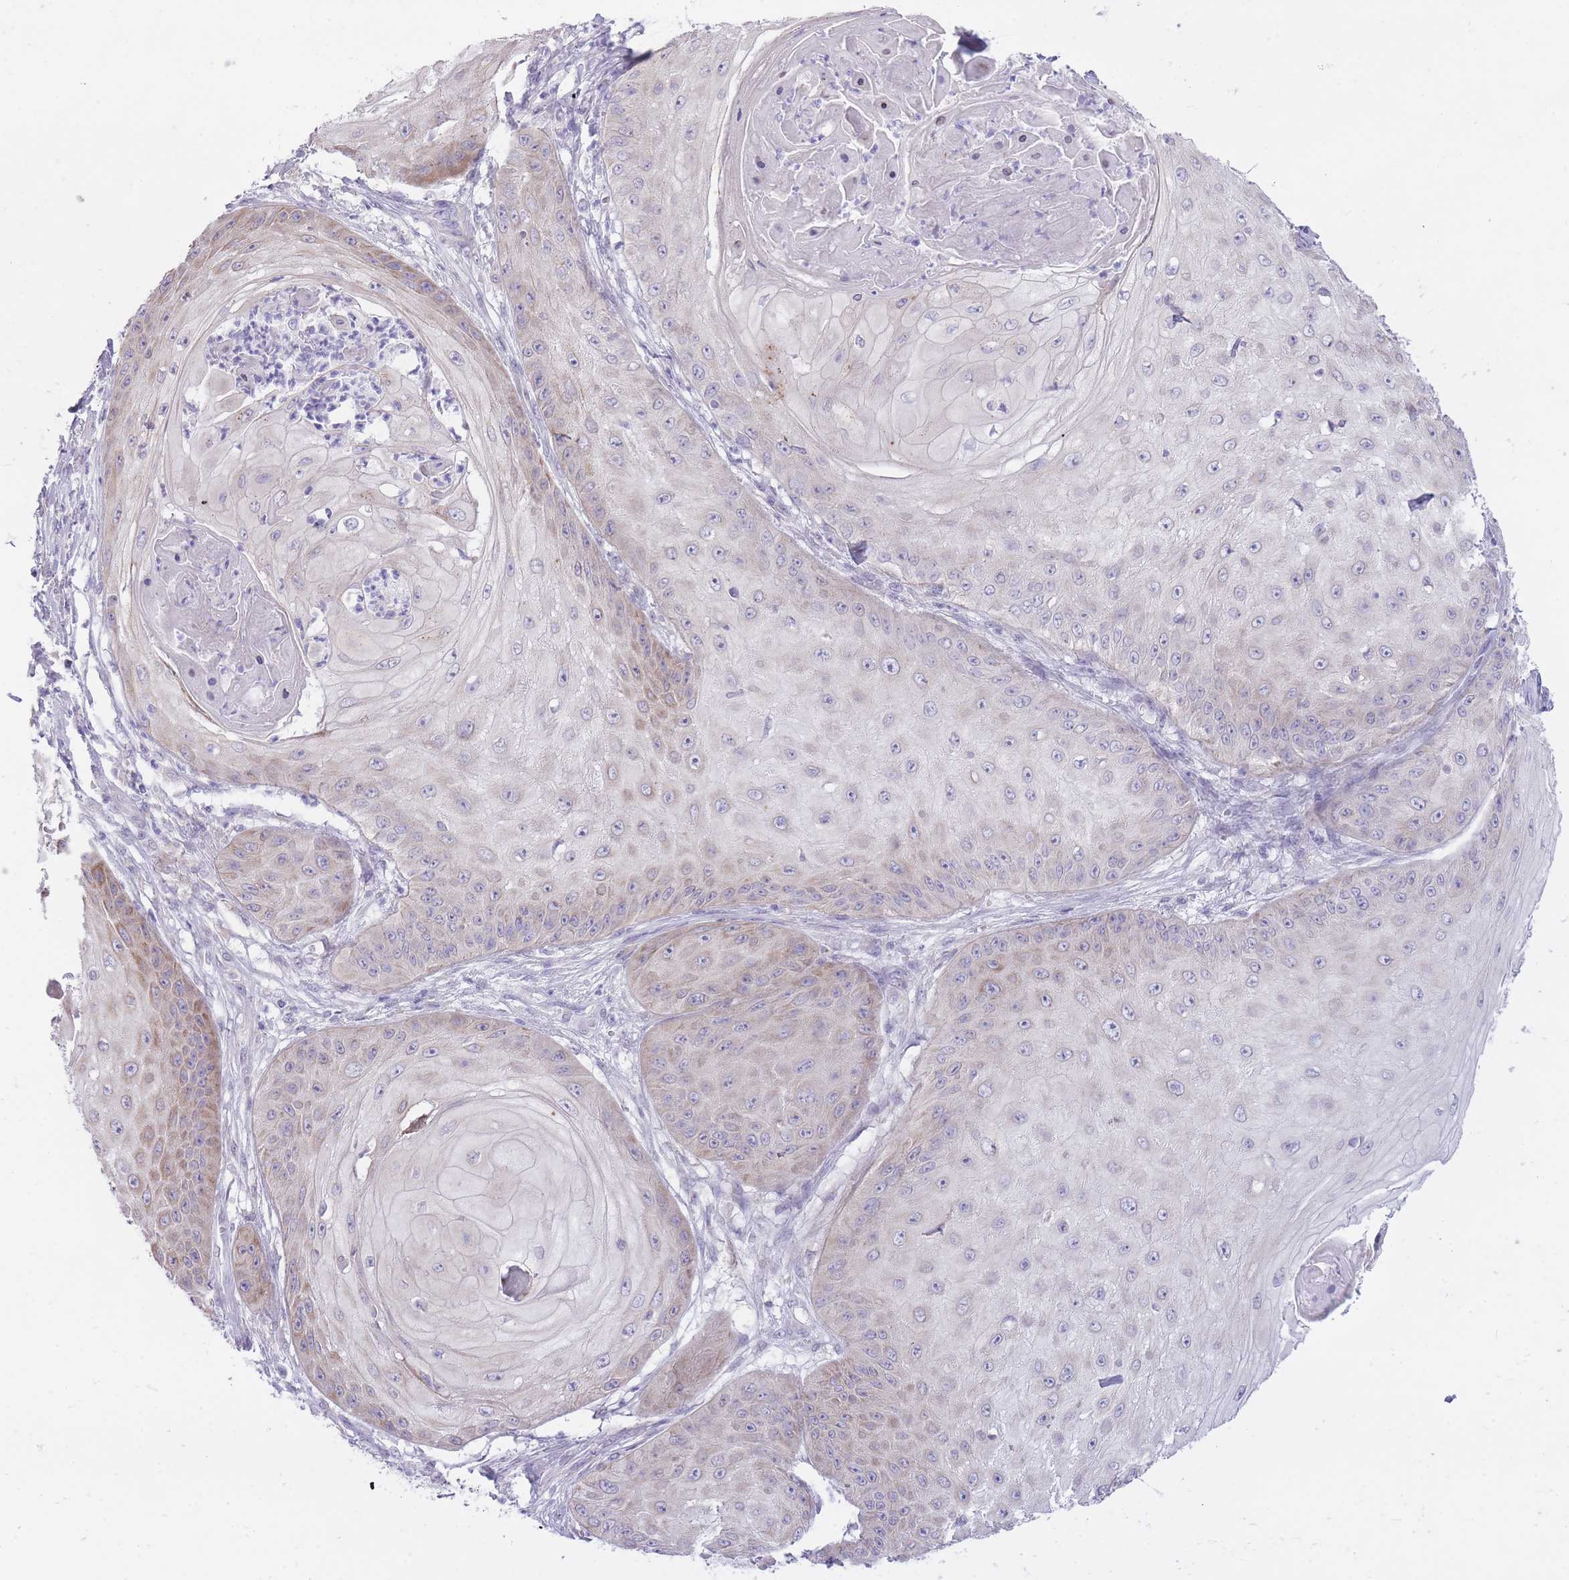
{"staining": {"intensity": "weak", "quantity": "25%-75%", "location": "cytoplasmic/membranous"}, "tissue": "skin cancer", "cell_type": "Tumor cells", "image_type": "cancer", "snomed": [{"axis": "morphology", "description": "Squamous cell carcinoma, NOS"}, {"axis": "topography", "description": "Skin"}], "caption": "Protein expression by immunohistochemistry shows weak cytoplasmic/membranous staining in about 25%-75% of tumor cells in skin cancer (squamous cell carcinoma).", "gene": "DENND2D", "patient": {"sex": "male", "age": 70}}